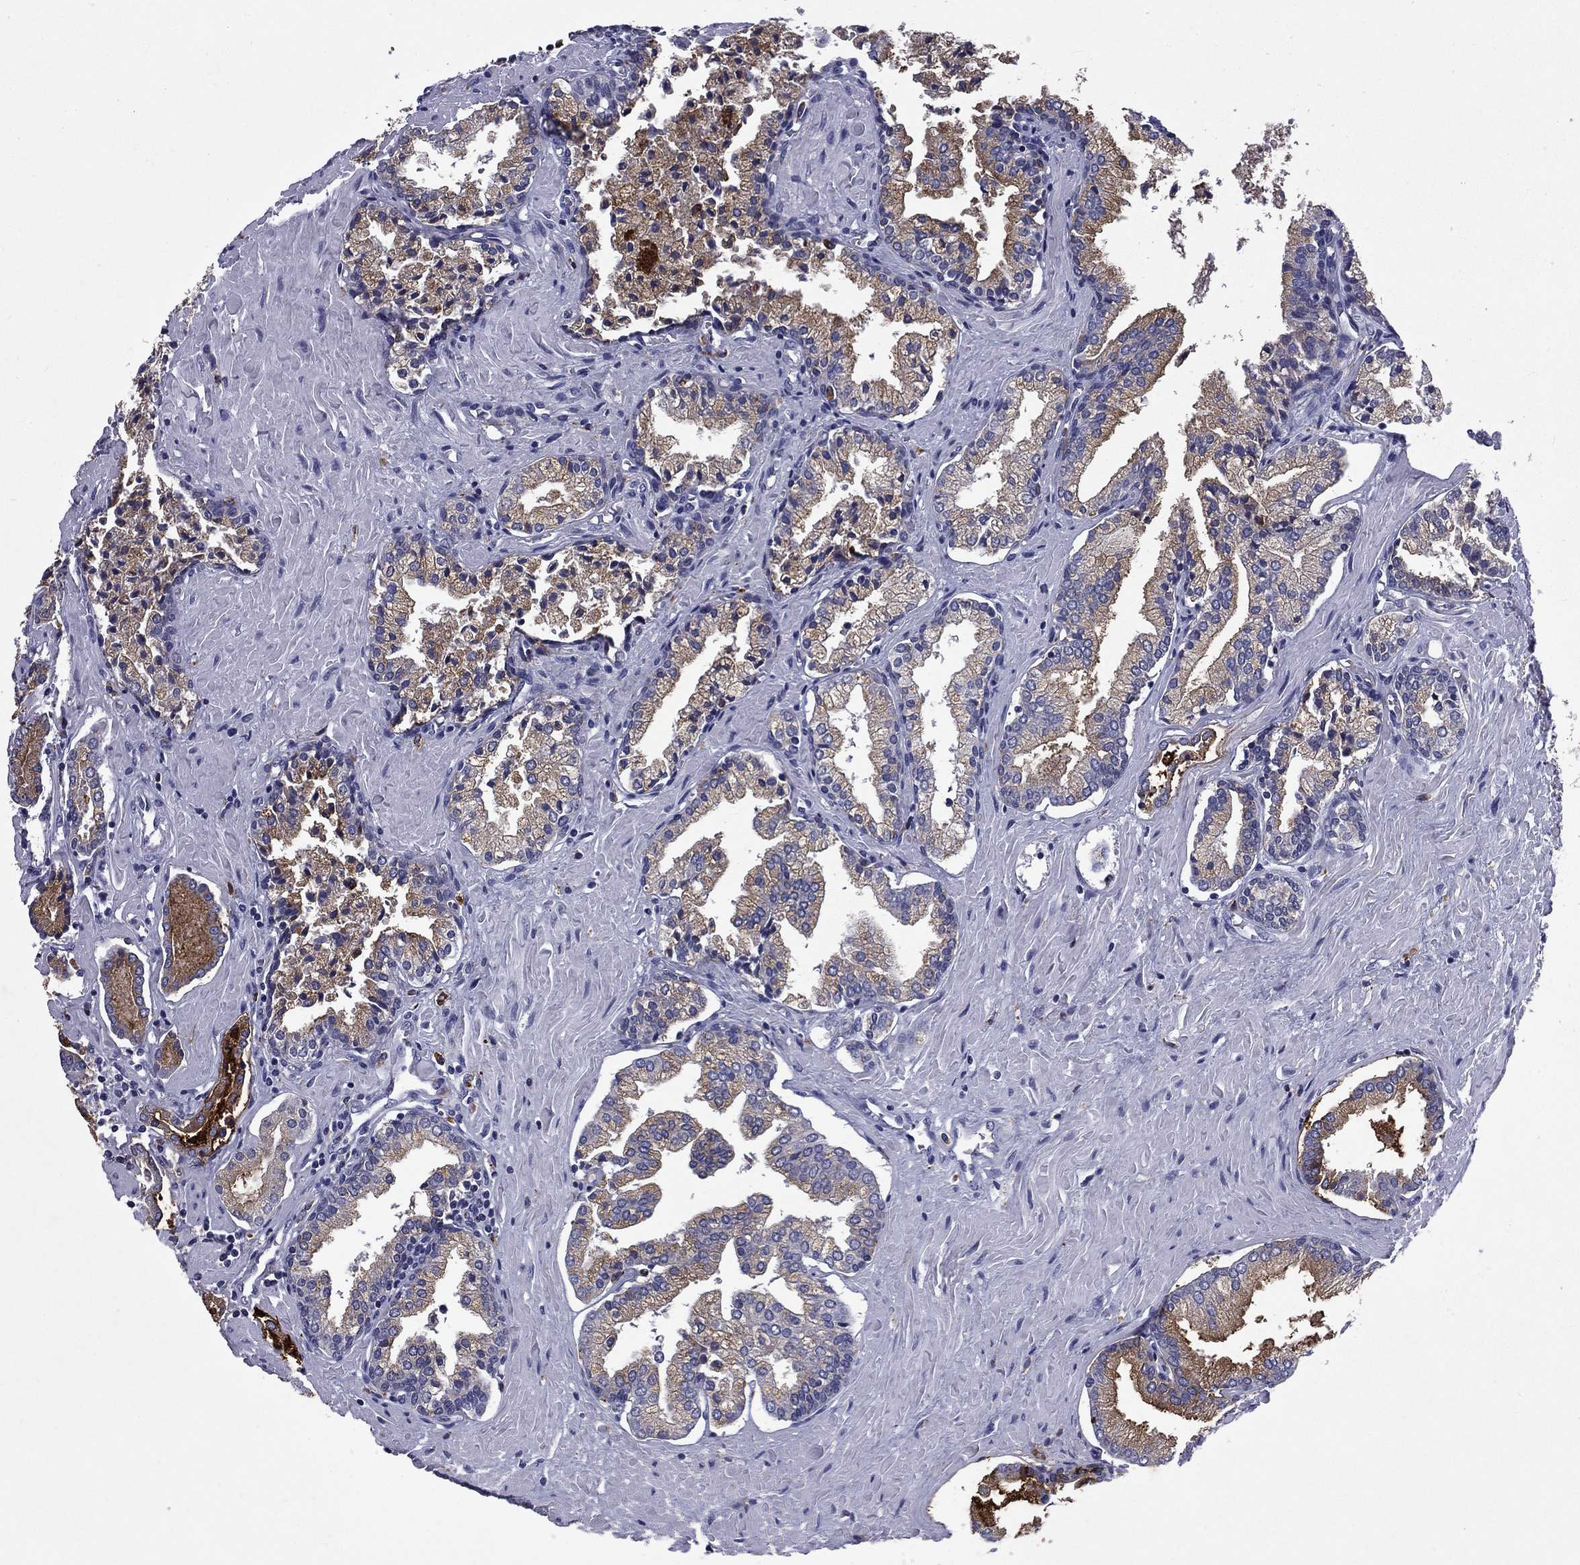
{"staining": {"intensity": "weak", "quantity": "25%-75%", "location": "cytoplasmic/membranous"}, "tissue": "prostate cancer", "cell_type": "Tumor cells", "image_type": "cancer", "snomed": [{"axis": "morphology", "description": "Adenocarcinoma, NOS"}, {"axis": "topography", "description": "Prostate and seminal vesicle, NOS"}, {"axis": "topography", "description": "Prostate"}], "caption": "Protein expression analysis of prostate cancer reveals weak cytoplasmic/membranous staining in about 25%-75% of tumor cells. The staining was performed using DAB, with brown indicating positive protein expression. Nuclei are stained blue with hematoxylin.", "gene": "MADCAM1", "patient": {"sex": "male", "age": 44}}